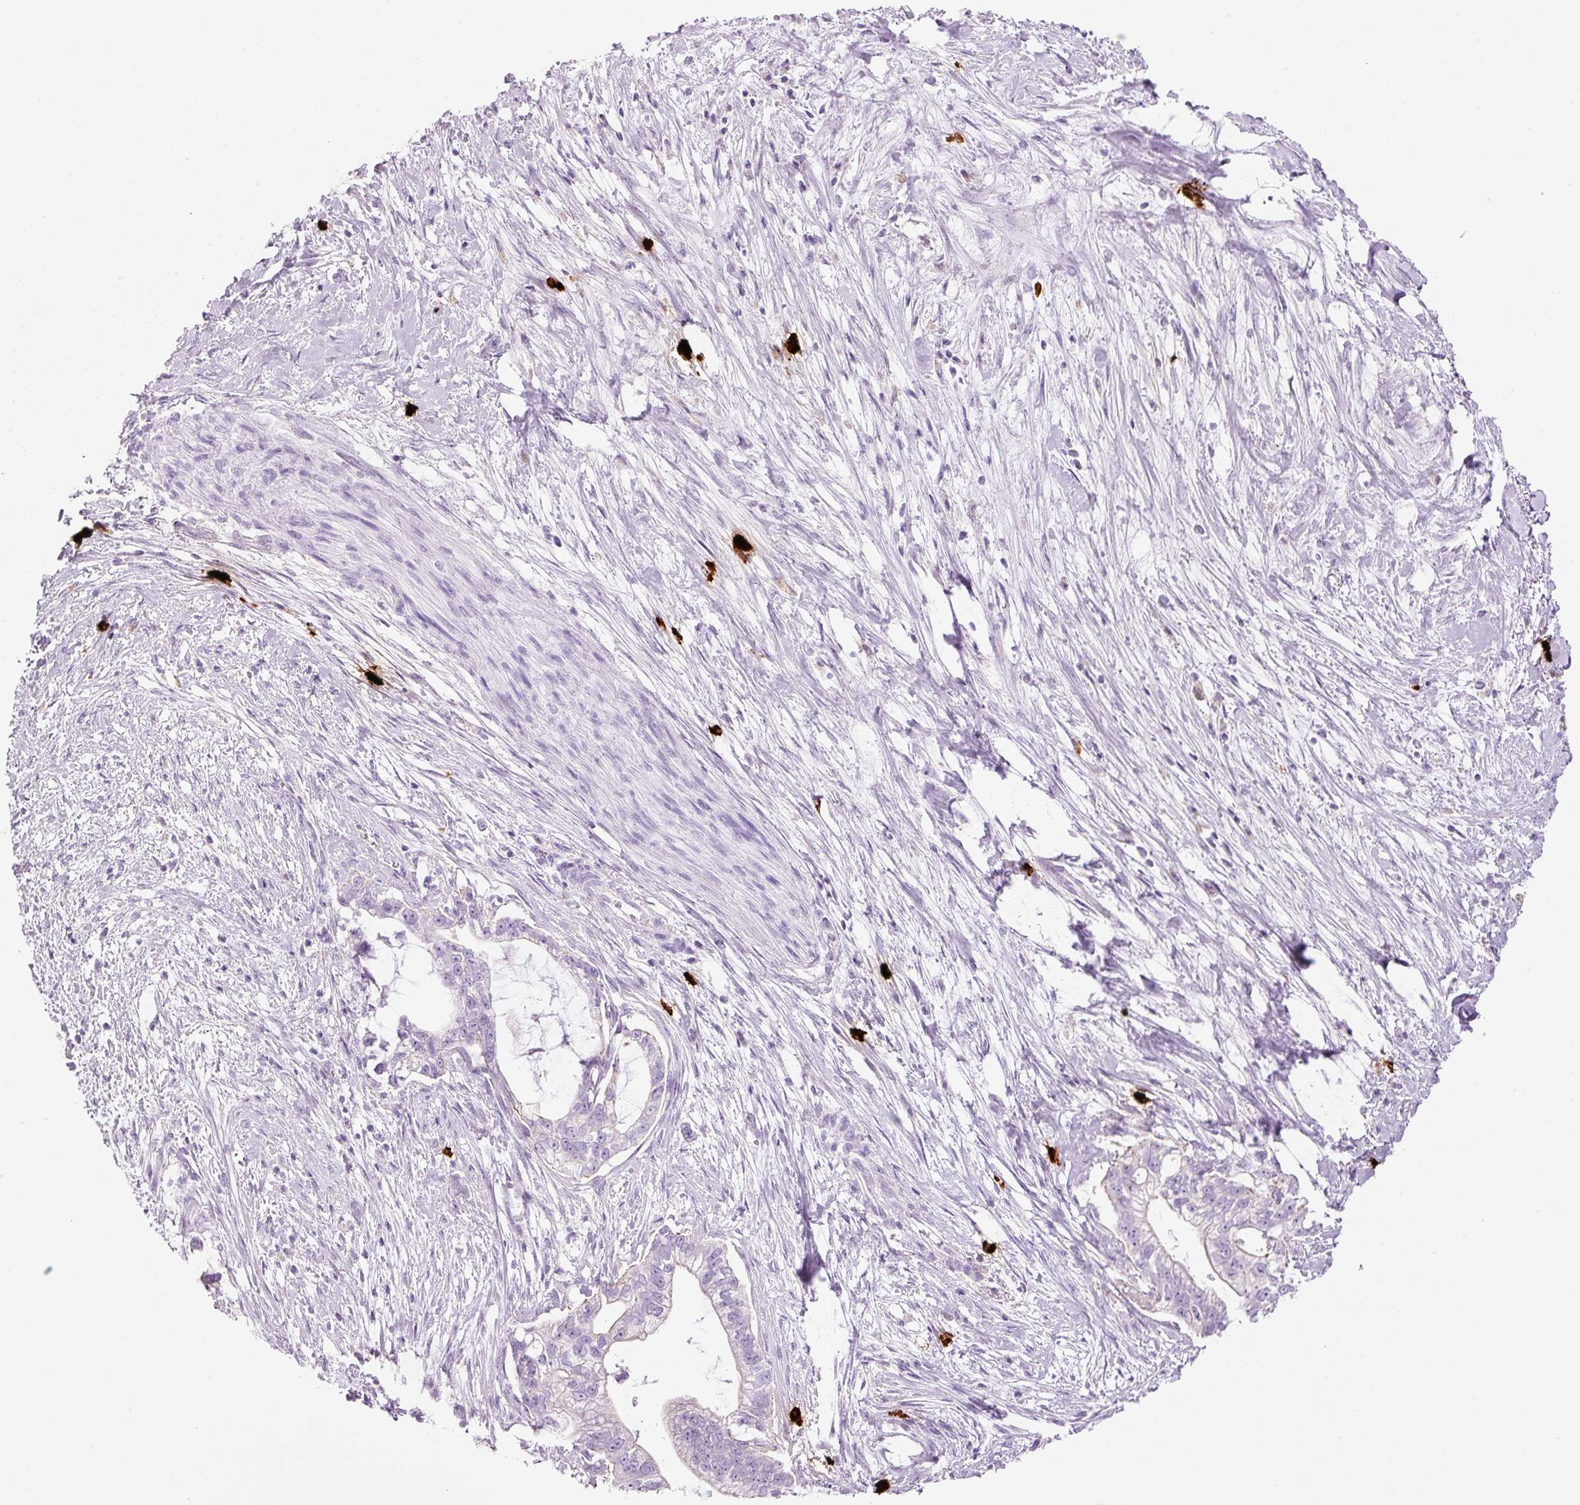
{"staining": {"intensity": "negative", "quantity": "none", "location": "none"}, "tissue": "pancreatic cancer", "cell_type": "Tumor cells", "image_type": "cancer", "snomed": [{"axis": "morphology", "description": "Adenocarcinoma, NOS"}, {"axis": "topography", "description": "Pancreas"}], "caption": "DAB immunohistochemical staining of human adenocarcinoma (pancreatic) shows no significant expression in tumor cells.", "gene": "CMA1", "patient": {"sex": "male", "age": 70}}